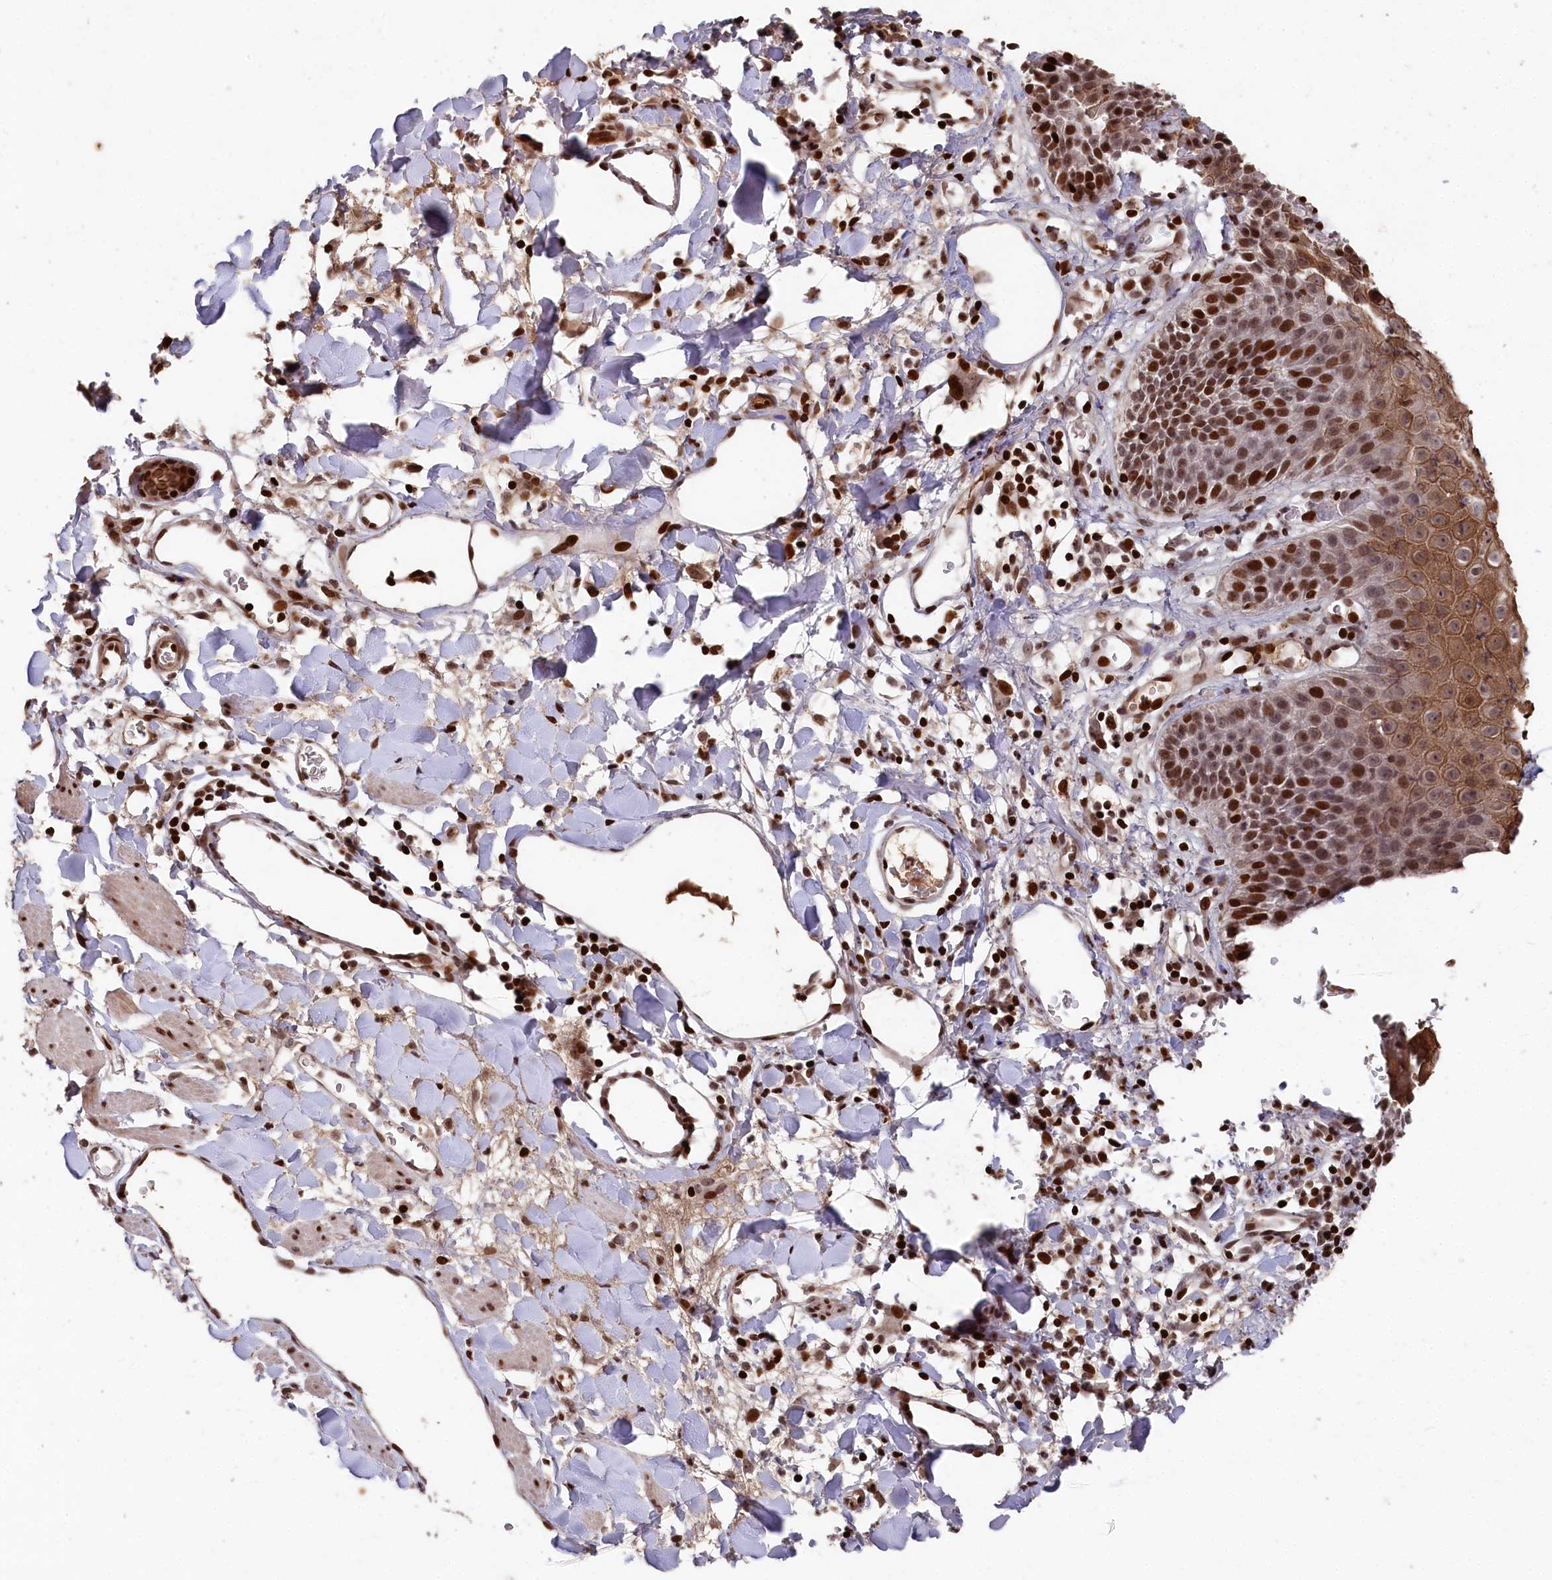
{"staining": {"intensity": "strong", "quantity": ">75%", "location": "cytoplasmic/membranous,nuclear"}, "tissue": "skin", "cell_type": "Epidermal cells", "image_type": "normal", "snomed": [{"axis": "morphology", "description": "Normal tissue, NOS"}, {"axis": "topography", "description": "Vulva"}], "caption": "High-power microscopy captured an IHC image of benign skin, revealing strong cytoplasmic/membranous,nuclear expression in about >75% of epidermal cells.", "gene": "MCF2L2", "patient": {"sex": "female", "age": 68}}